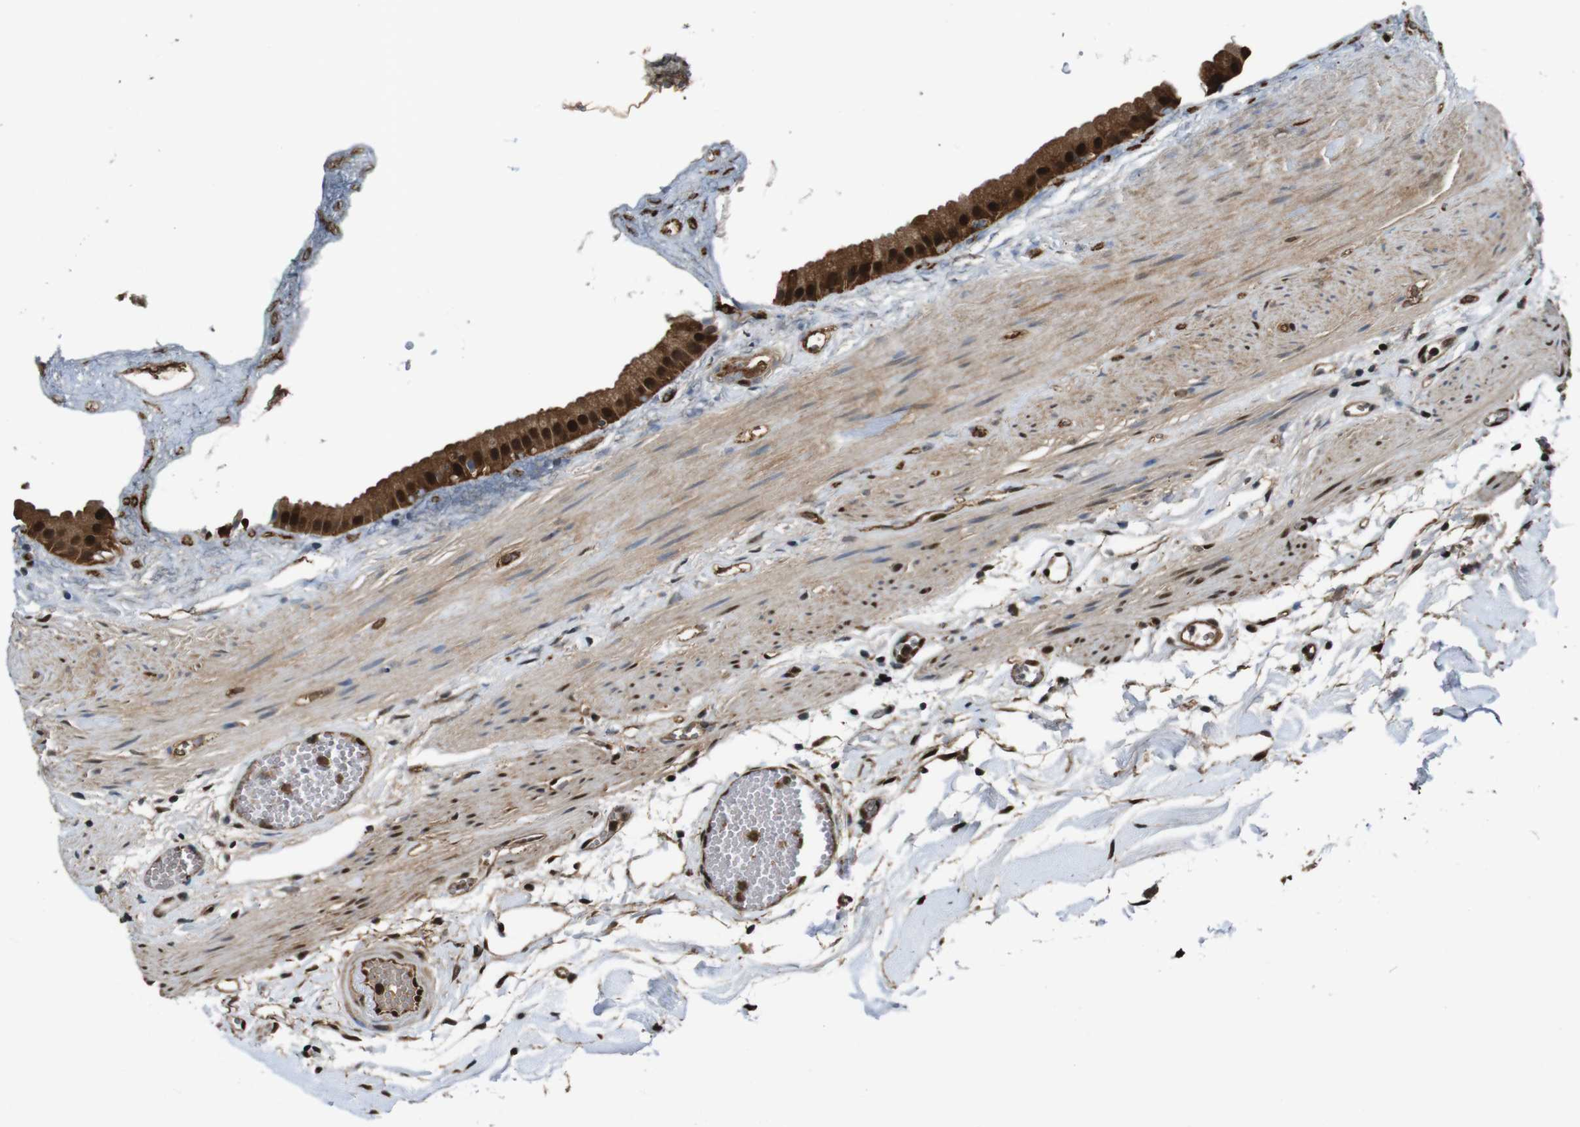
{"staining": {"intensity": "strong", "quantity": ">75%", "location": "cytoplasmic/membranous,nuclear"}, "tissue": "gallbladder", "cell_type": "Glandular cells", "image_type": "normal", "snomed": [{"axis": "morphology", "description": "Normal tissue, NOS"}, {"axis": "topography", "description": "Gallbladder"}], "caption": "Approximately >75% of glandular cells in benign gallbladder reveal strong cytoplasmic/membranous,nuclear protein positivity as visualized by brown immunohistochemical staining.", "gene": "VCP", "patient": {"sex": "female", "age": 64}}